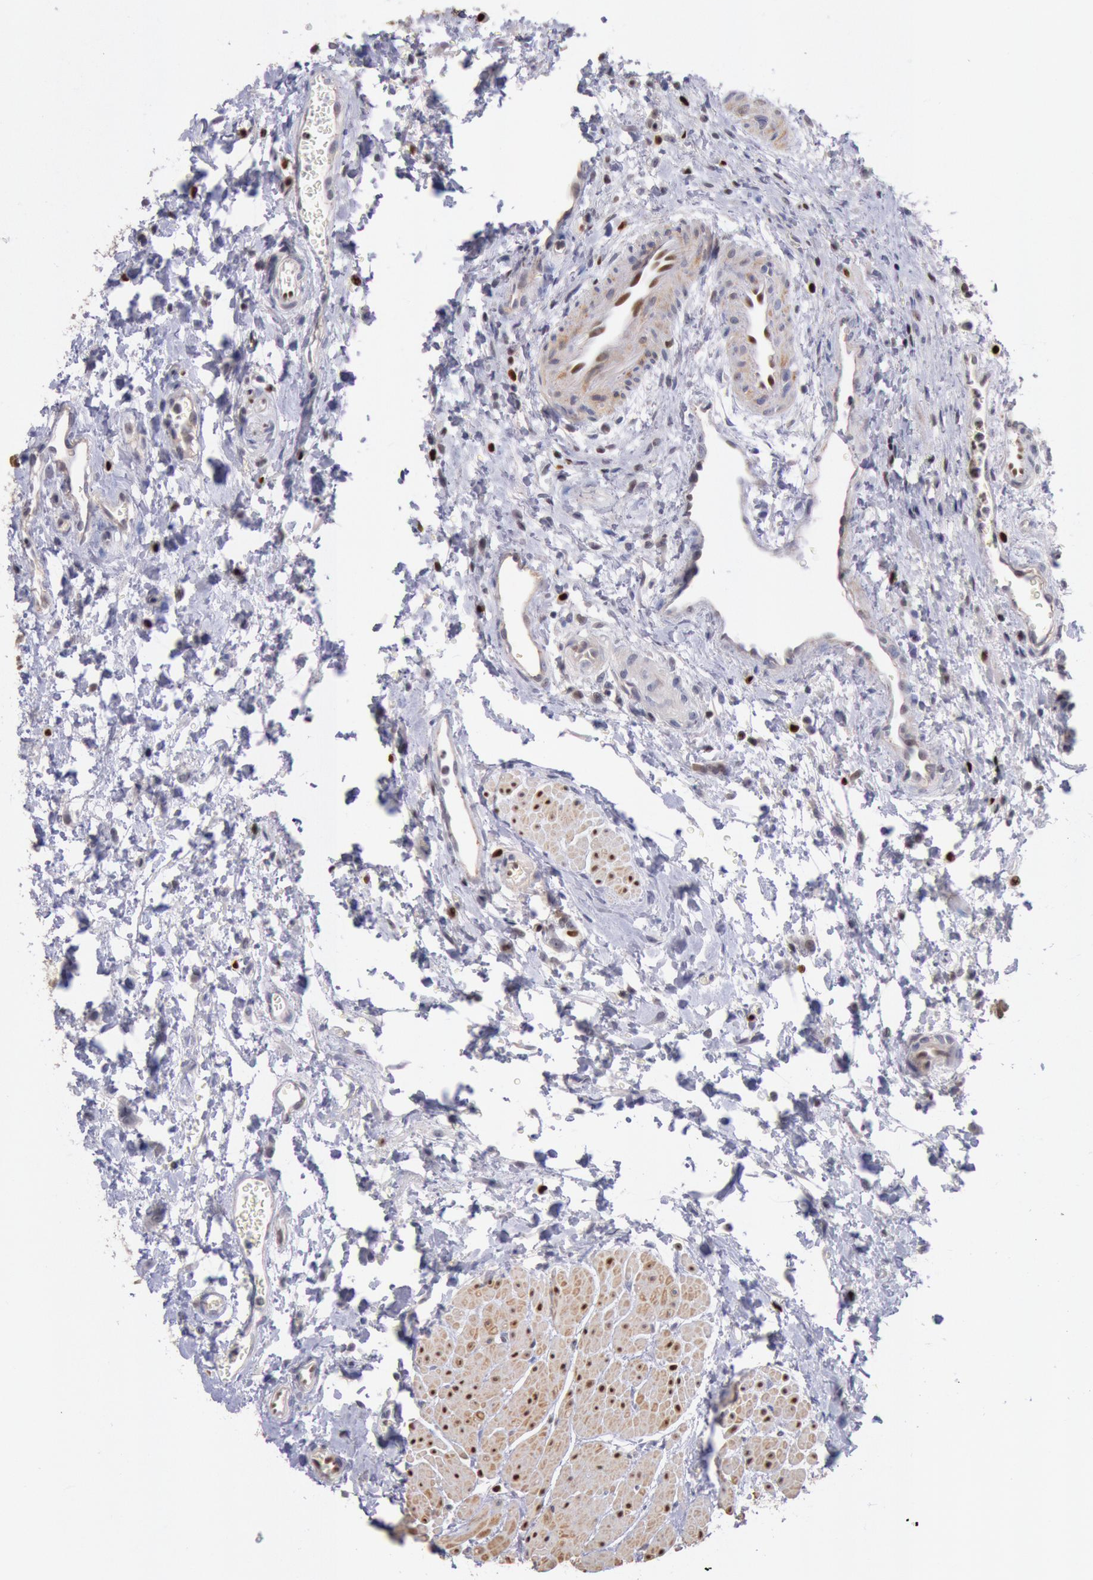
{"staining": {"intensity": "strong", "quantity": ">75%", "location": "nuclear"}, "tissue": "urinary bladder", "cell_type": "Urothelial cells", "image_type": "normal", "snomed": [{"axis": "morphology", "description": "Normal tissue, NOS"}, {"axis": "topography", "description": "Smooth muscle"}, {"axis": "topography", "description": "Urinary bladder"}], "caption": "Unremarkable urinary bladder demonstrates strong nuclear staining in about >75% of urothelial cells, visualized by immunohistochemistry.", "gene": "RPS6KA5", "patient": {"sex": "male", "age": 35}}